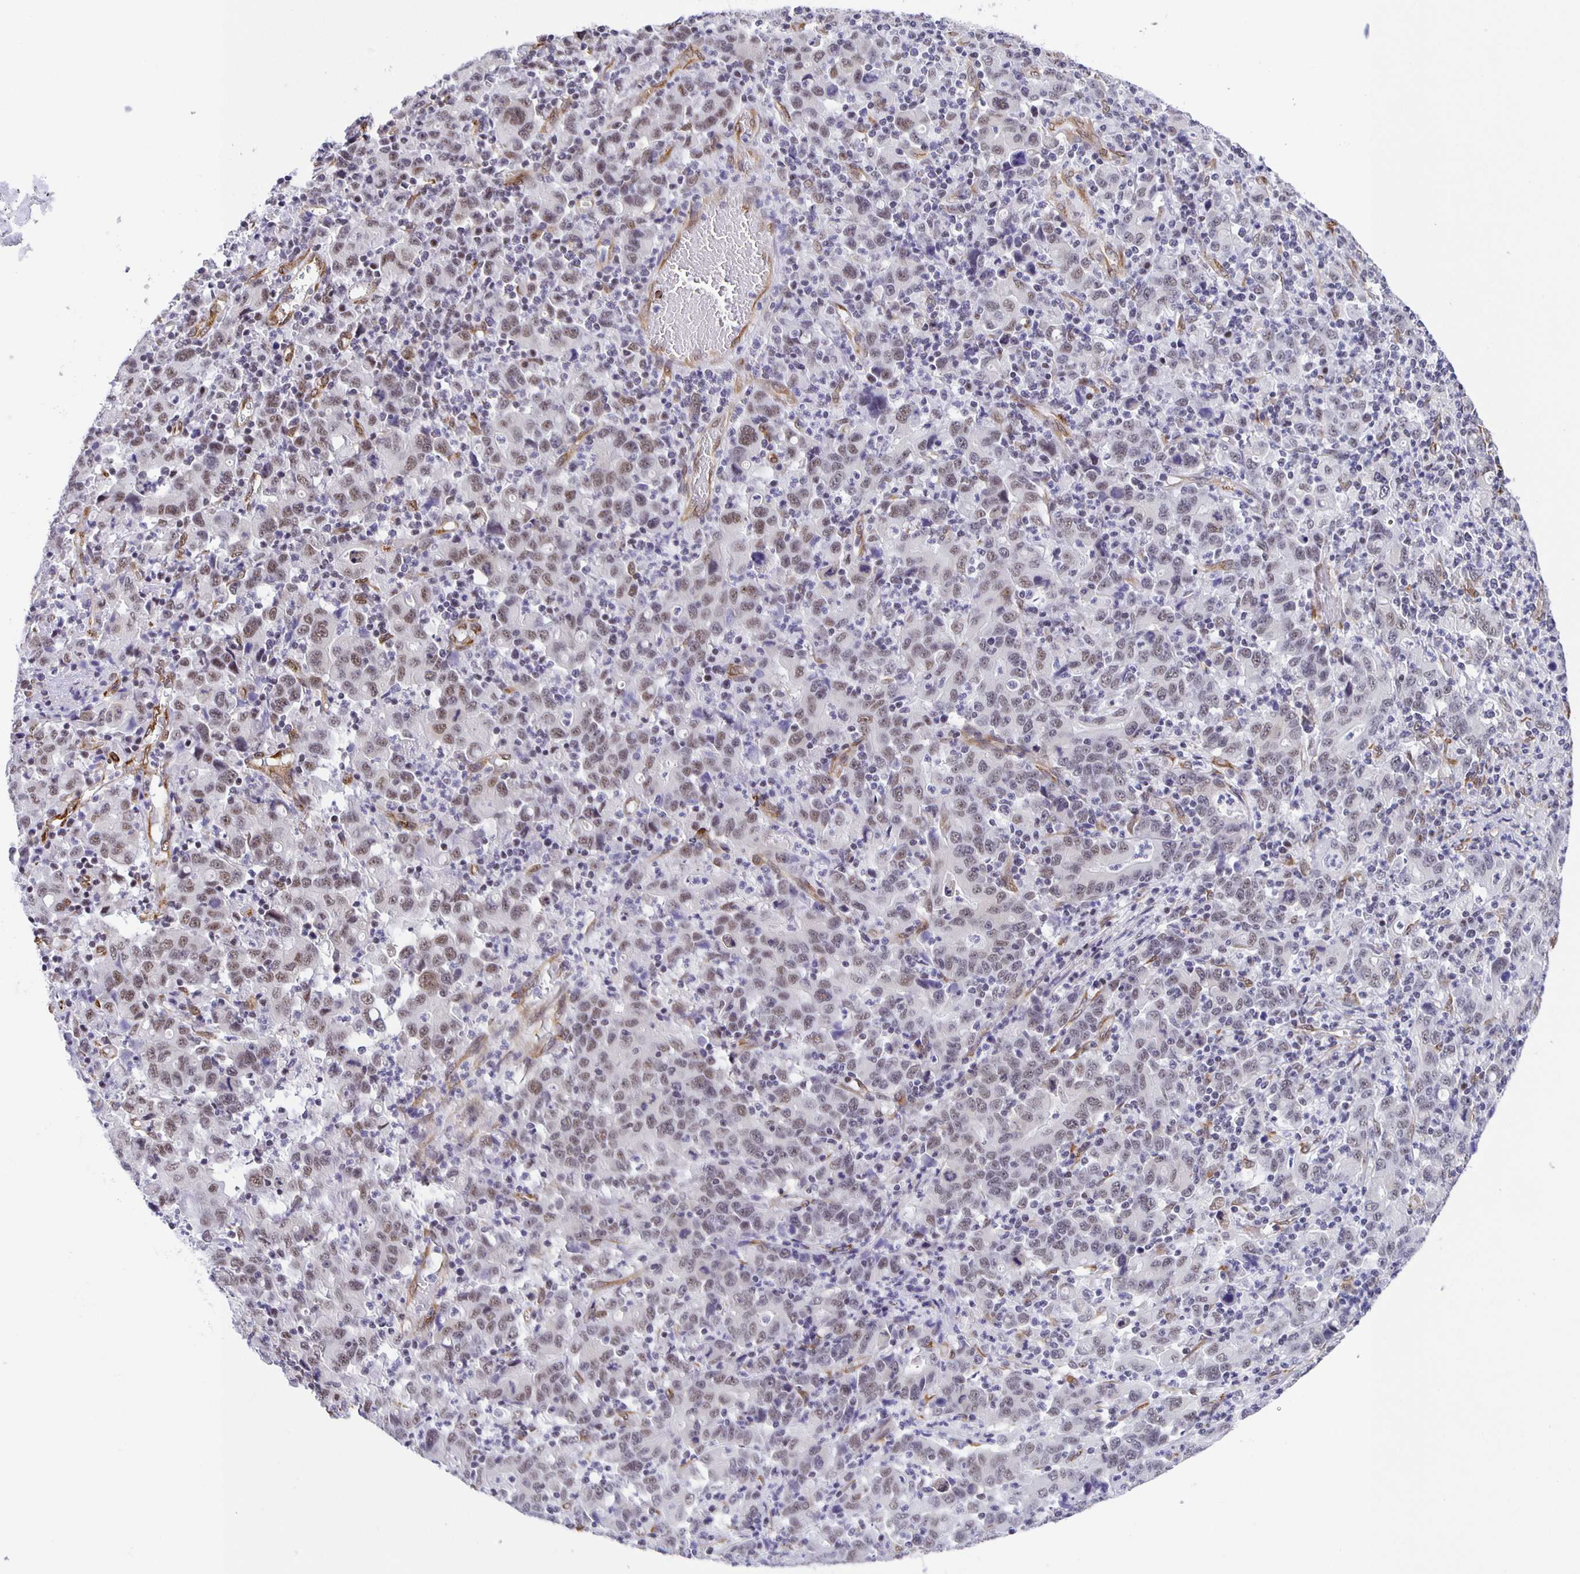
{"staining": {"intensity": "weak", "quantity": ">75%", "location": "nuclear"}, "tissue": "stomach cancer", "cell_type": "Tumor cells", "image_type": "cancer", "snomed": [{"axis": "morphology", "description": "Adenocarcinoma, NOS"}, {"axis": "topography", "description": "Stomach, upper"}], "caption": "Immunohistochemistry of human stomach cancer (adenocarcinoma) exhibits low levels of weak nuclear expression in approximately >75% of tumor cells.", "gene": "ZRANB2", "patient": {"sex": "male", "age": 69}}